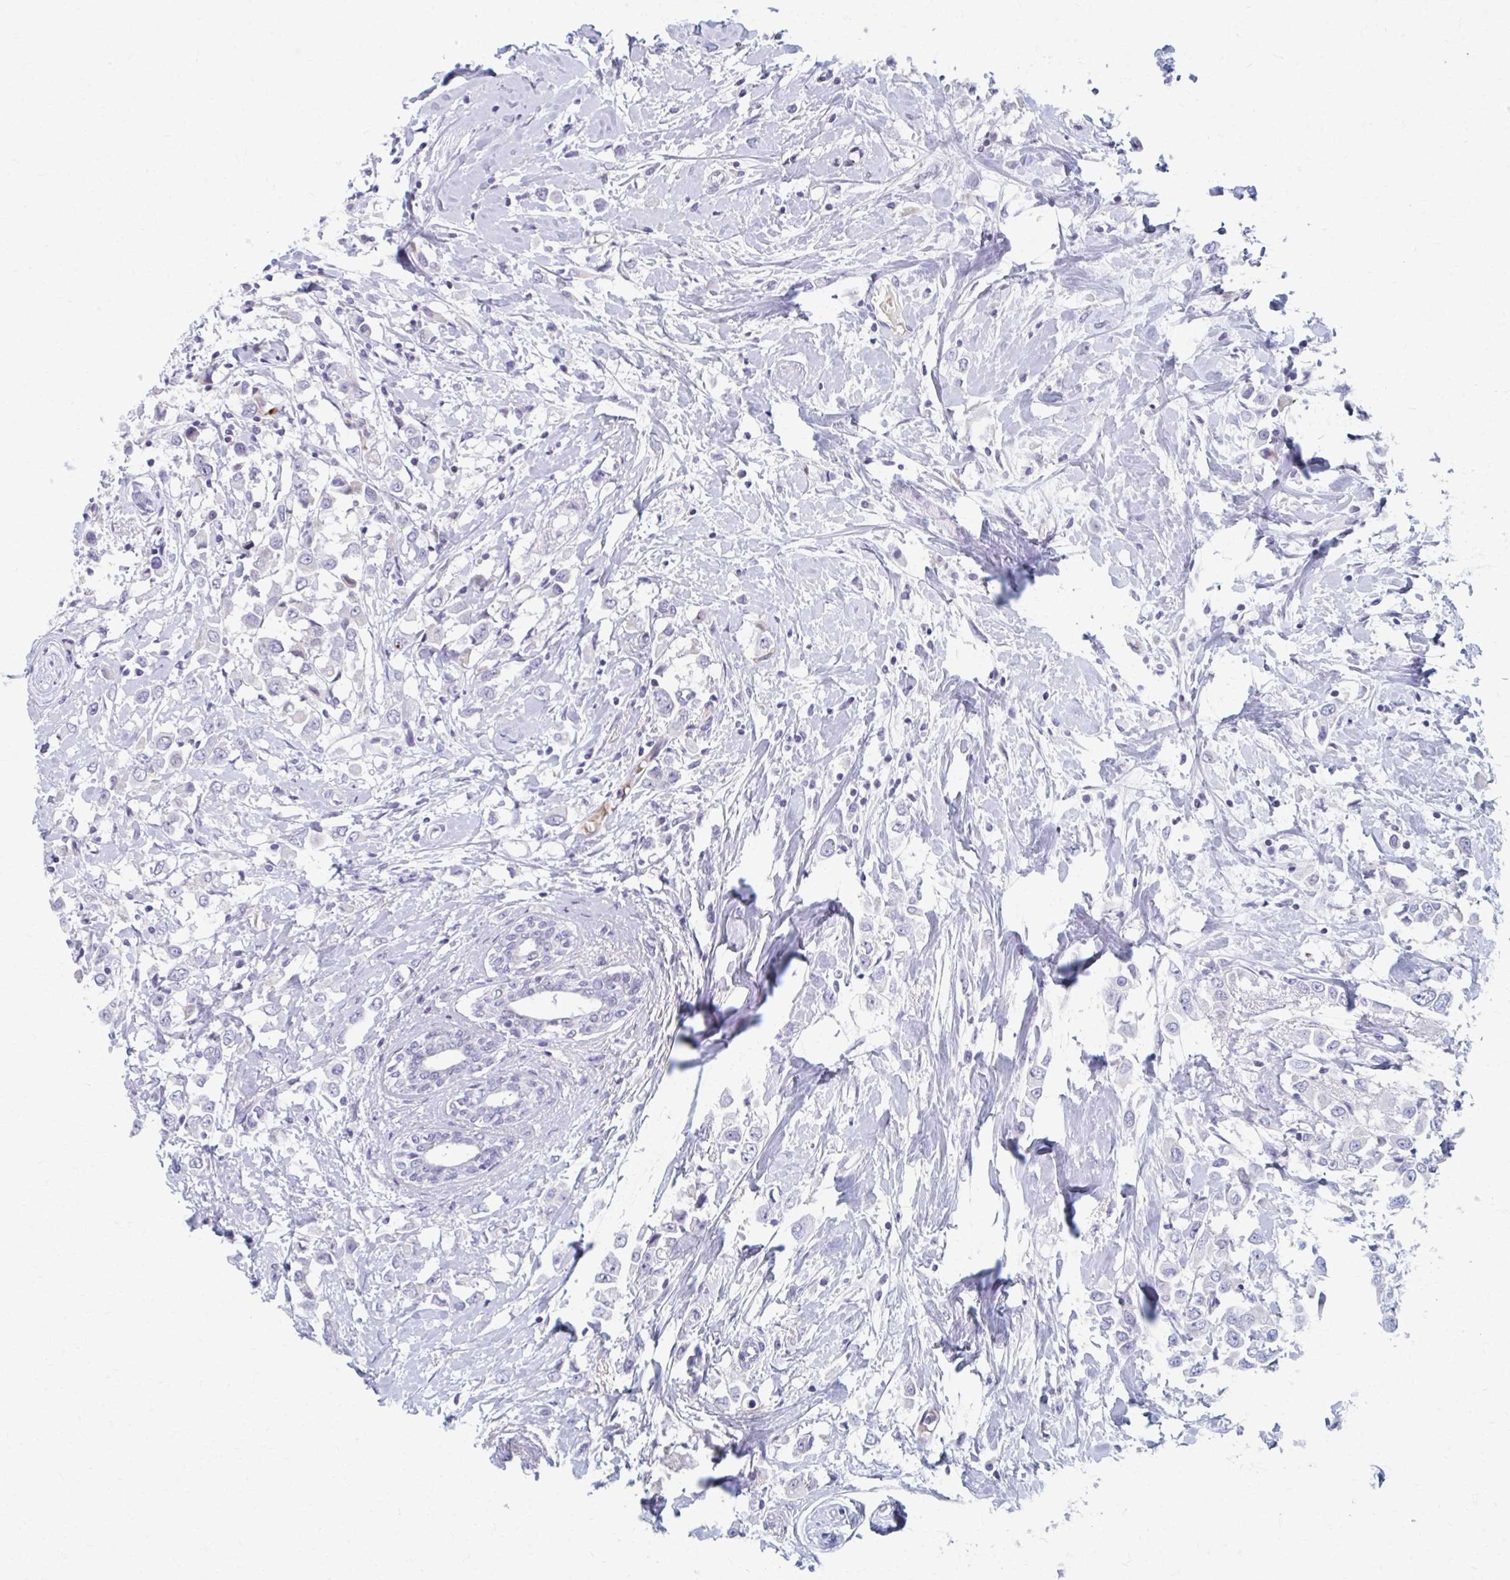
{"staining": {"intensity": "negative", "quantity": "none", "location": "none"}, "tissue": "breast cancer", "cell_type": "Tumor cells", "image_type": "cancer", "snomed": [{"axis": "morphology", "description": "Duct carcinoma"}, {"axis": "topography", "description": "Breast"}], "caption": "Protein analysis of breast cancer displays no significant expression in tumor cells. Brightfield microscopy of IHC stained with DAB (brown) and hematoxylin (blue), captured at high magnification.", "gene": "ABHD16B", "patient": {"sex": "female", "age": 61}}